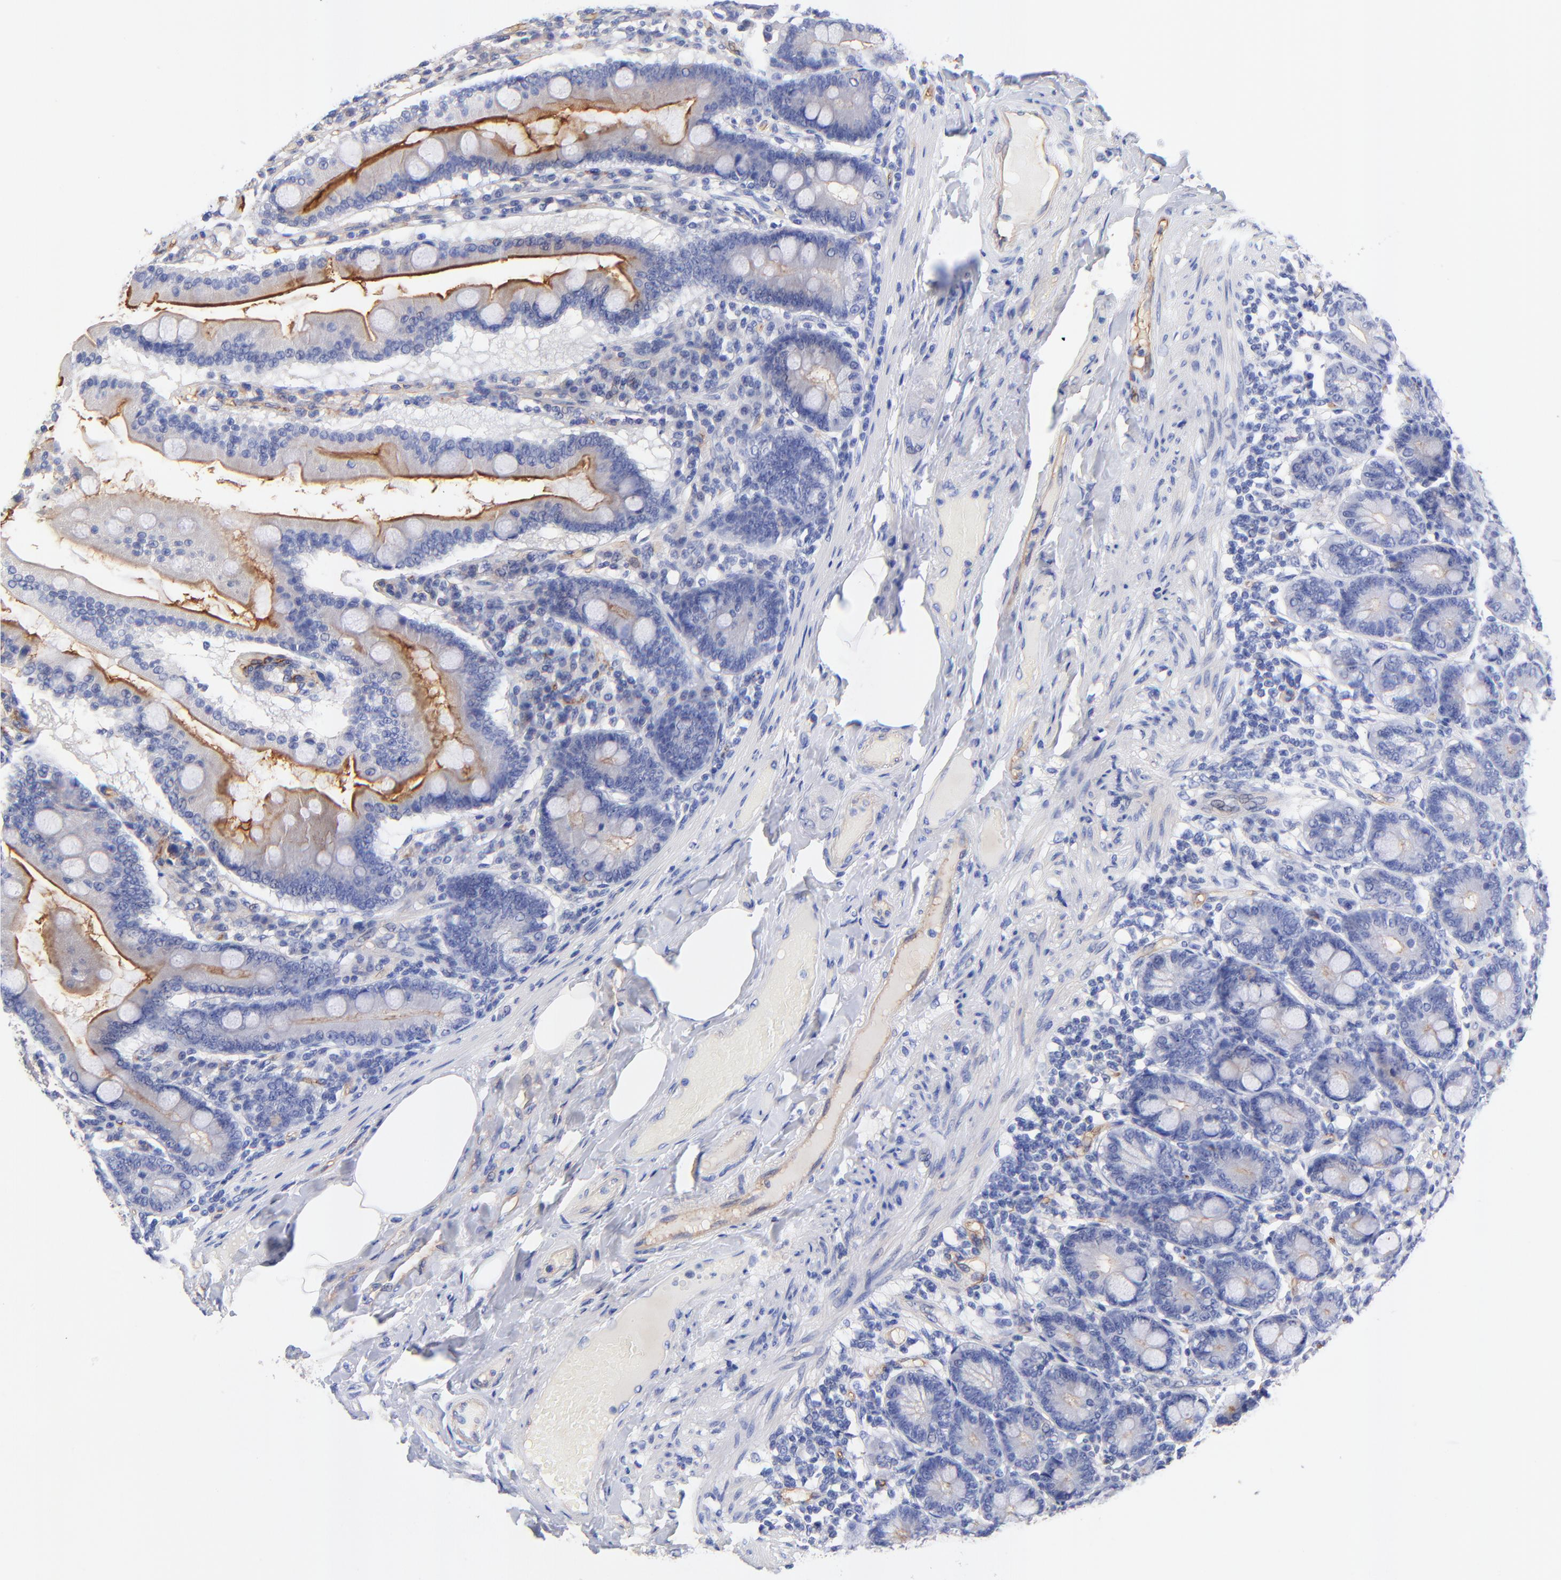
{"staining": {"intensity": "strong", "quantity": ">75%", "location": "cytoplasmic/membranous"}, "tissue": "duodenum", "cell_type": "Glandular cells", "image_type": "normal", "snomed": [{"axis": "morphology", "description": "Normal tissue, NOS"}, {"axis": "topography", "description": "Duodenum"}], "caption": "Strong cytoplasmic/membranous staining is appreciated in approximately >75% of glandular cells in normal duodenum.", "gene": "SLC44A2", "patient": {"sex": "female", "age": 64}}